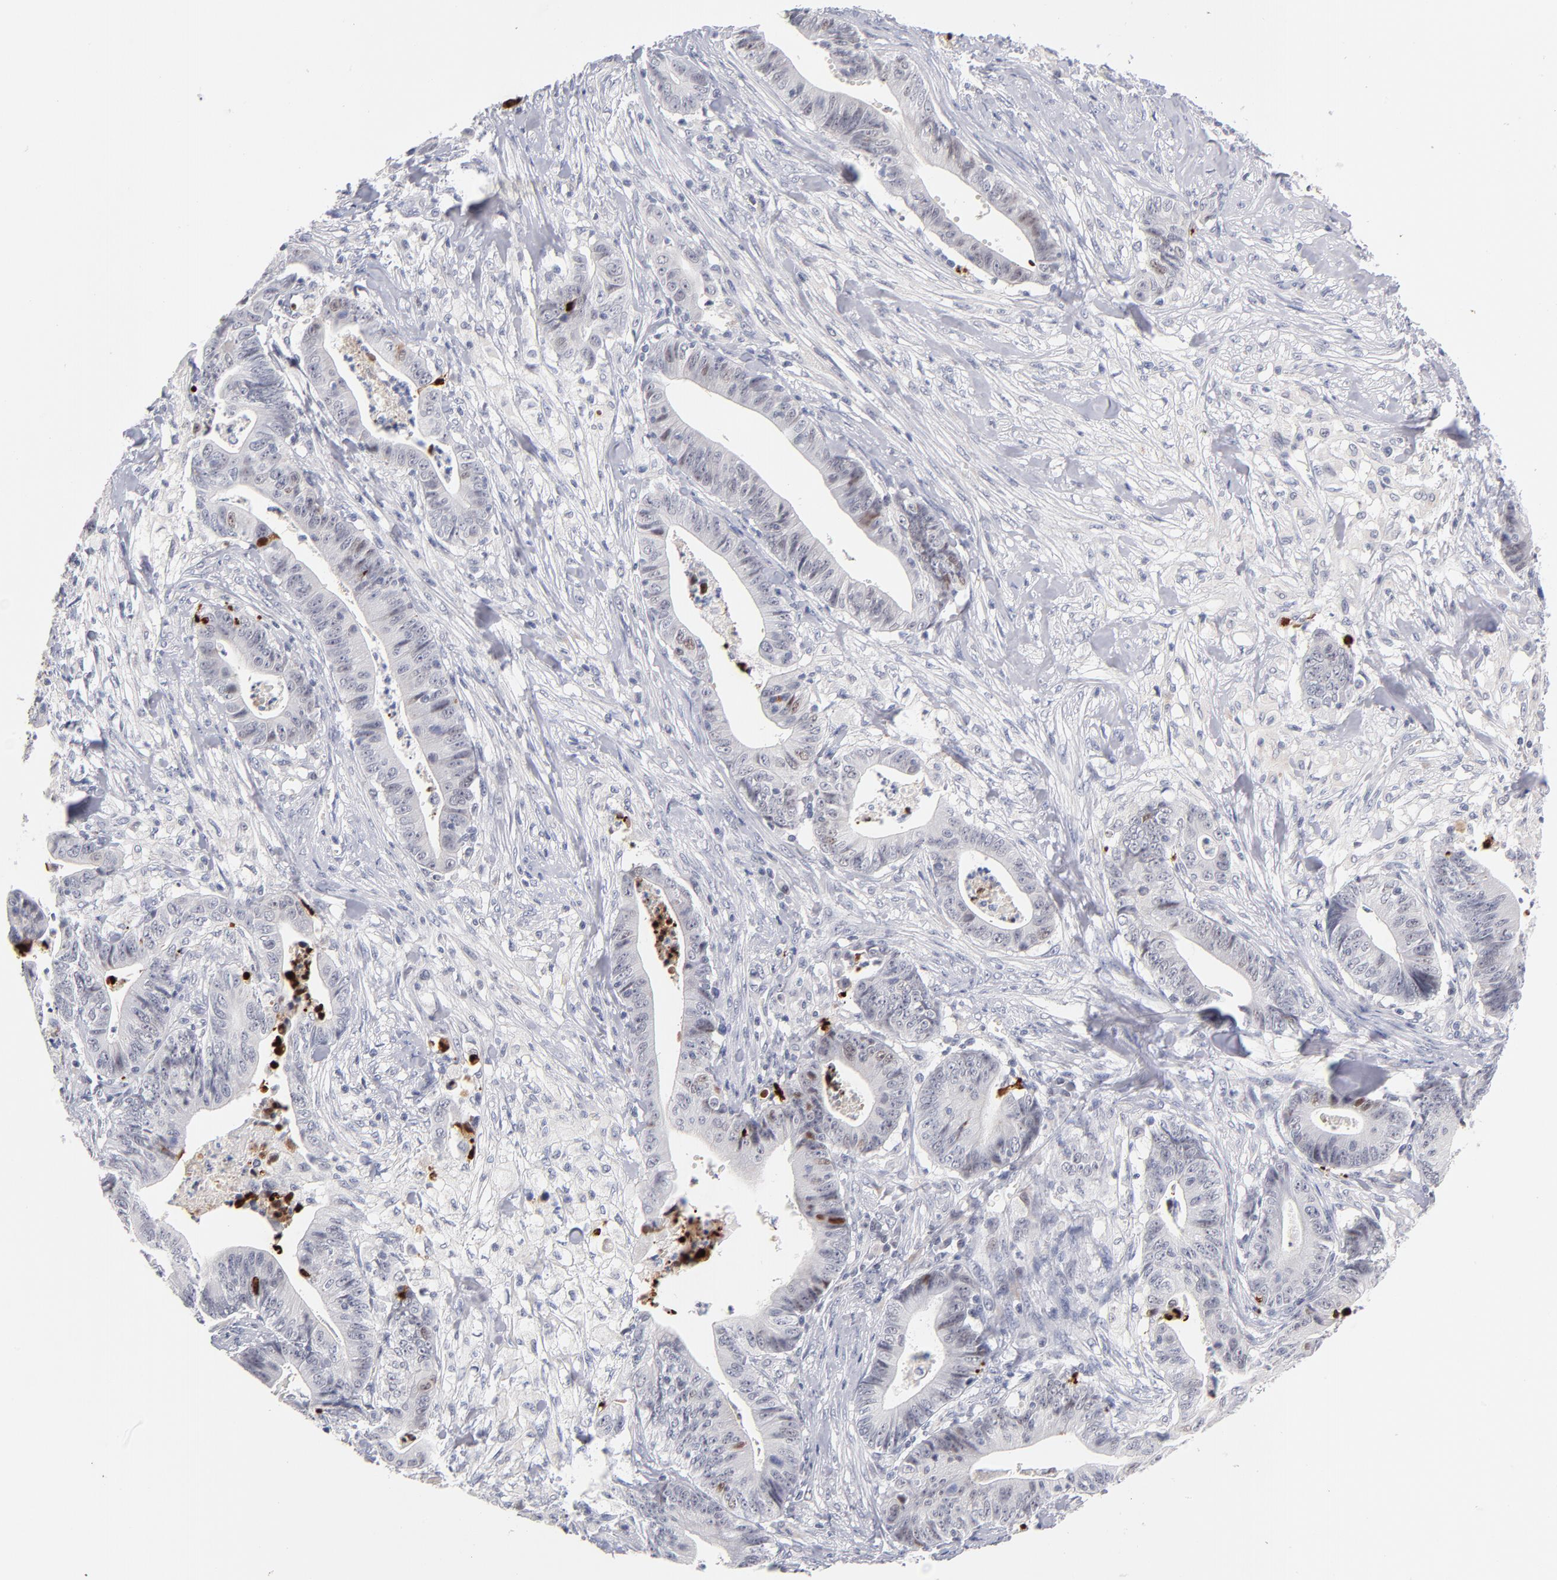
{"staining": {"intensity": "moderate", "quantity": "<25%", "location": "nuclear"}, "tissue": "stomach cancer", "cell_type": "Tumor cells", "image_type": "cancer", "snomed": [{"axis": "morphology", "description": "Adenocarcinoma, NOS"}, {"axis": "topography", "description": "Stomach, lower"}], "caption": "The photomicrograph shows staining of adenocarcinoma (stomach), revealing moderate nuclear protein expression (brown color) within tumor cells.", "gene": "PARP1", "patient": {"sex": "female", "age": 86}}